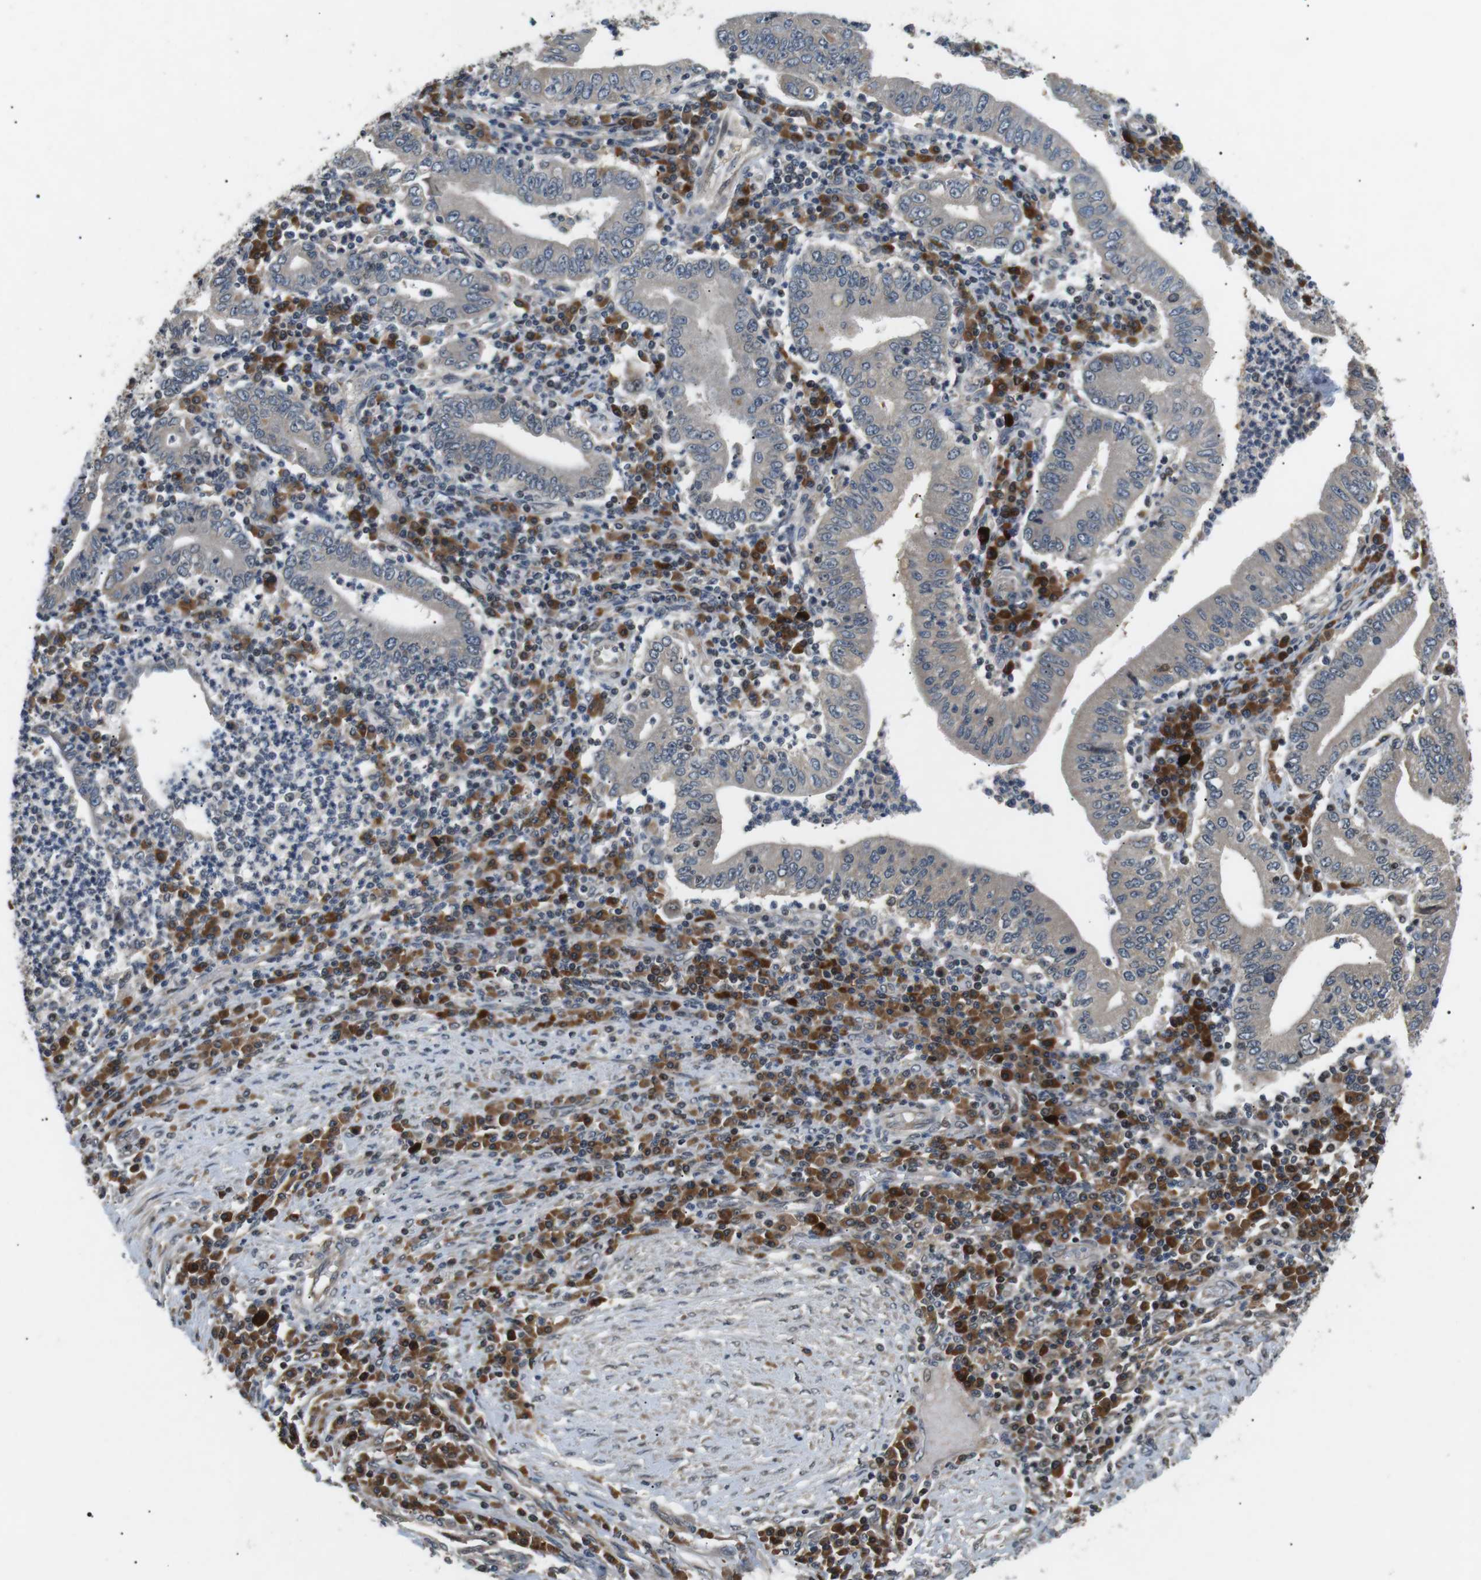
{"staining": {"intensity": "negative", "quantity": "none", "location": "none"}, "tissue": "stomach cancer", "cell_type": "Tumor cells", "image_type": "cancer", "snomed": [{"axis": "morphology", "description": "Normal tissue, NOS"}, {"axis": "morphology", "description": "Adenocarcinoma, NOS"}, {"axis": "topography", "description": "Esophagus"}, {"axis": "topography", "description": "Stomach, upper"}, {"axis": "topography", "description": "Peripheral nerve tissue"}], "caption": "An immunohistochemistry photomicrograph of stomach cancer (adenocarcinoma) is shown. There is no staining in tumor cells of stomach cancer (adenocarcinoma).", "gene": "HSPA13", "patient": {"sex": "male", "age": 62}}